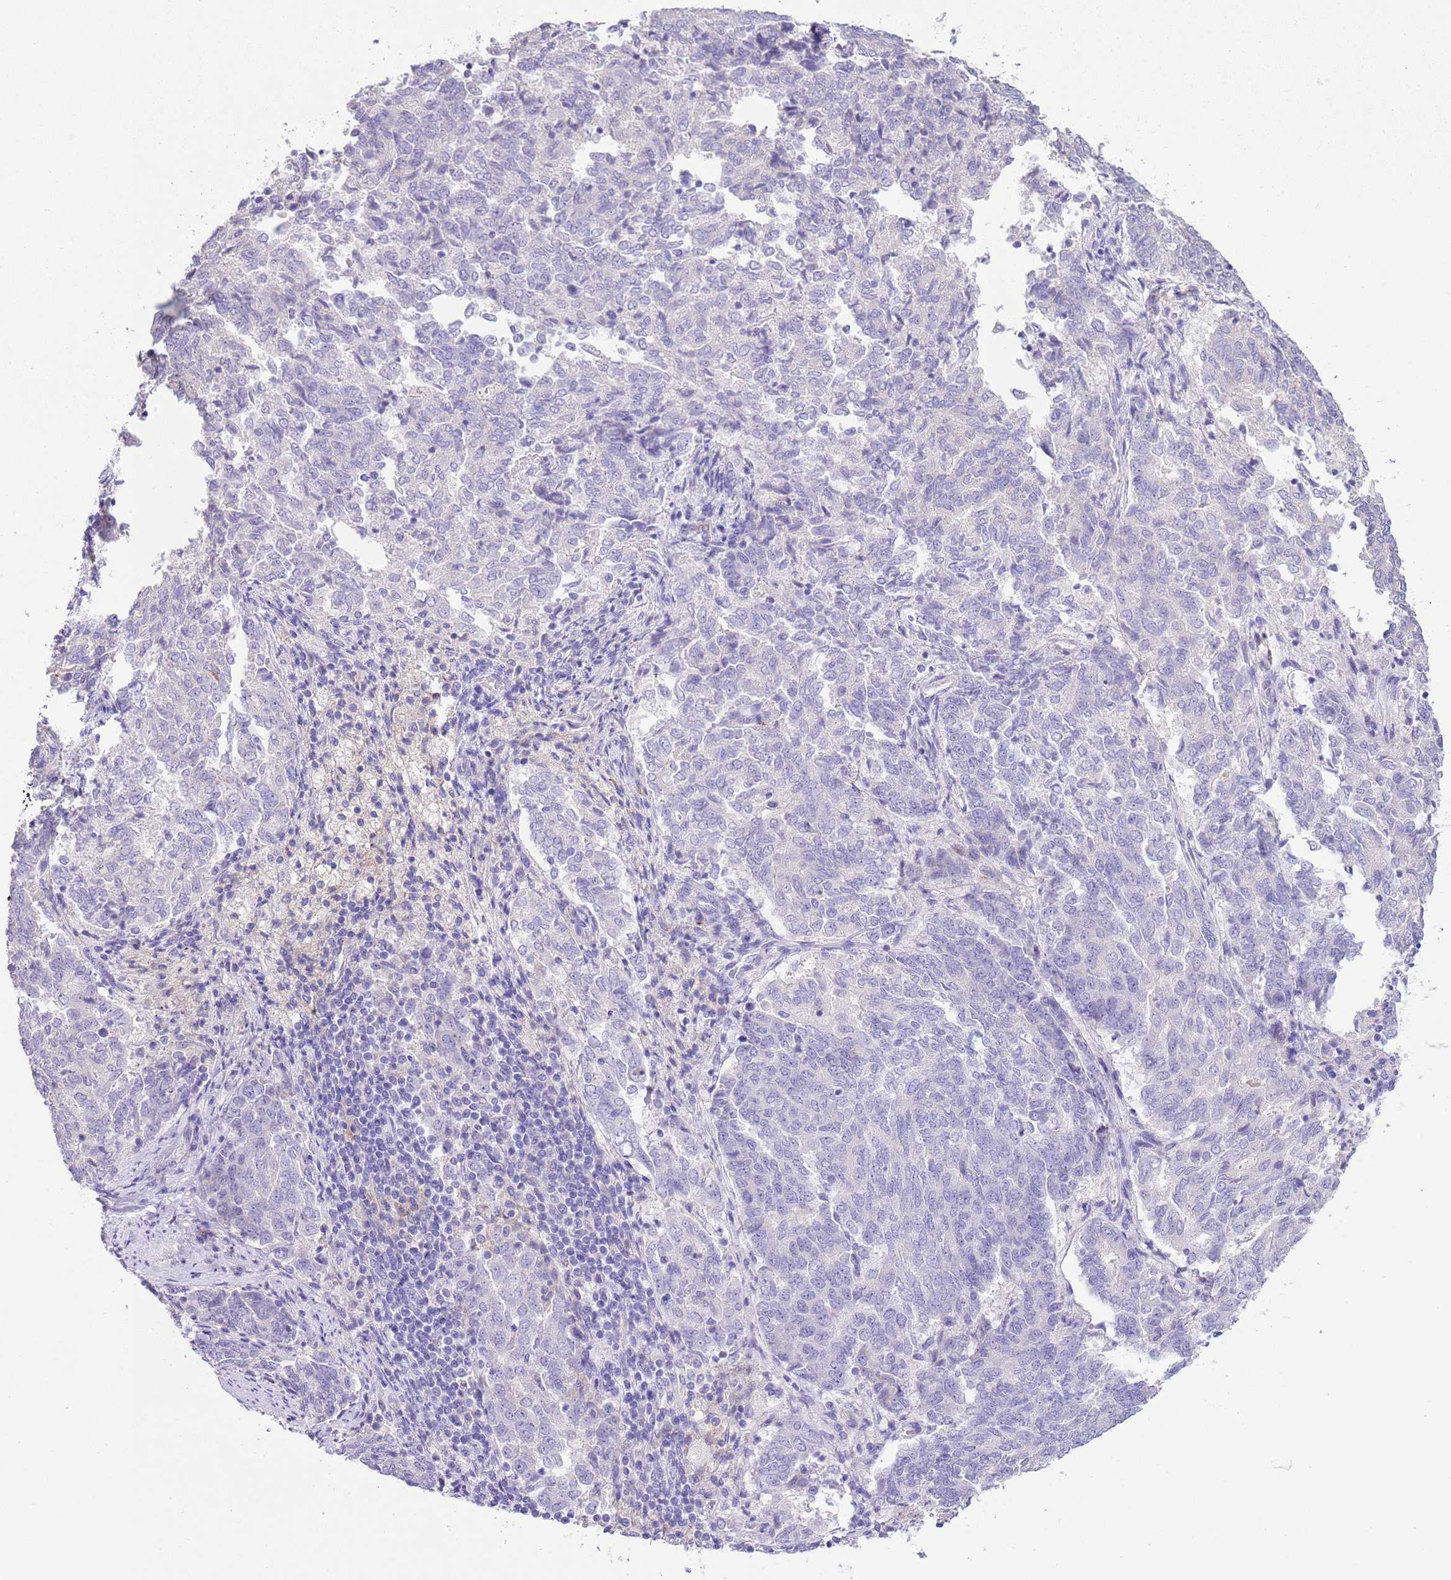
{"staining": {"intensity": "negative", "quantity": "none", "location": "none"}, "tissue": "endometrial cancer", "cell_type": "Tumor cells", "image_type": "cancer", "snomed": [{"axis": "morphology", "description": "Adenocarcinoma, NOS"}, {"axis": "topography", "description": "Endometrium"}], "caption": "Protein analysis of adenocarcinoma (endometrial) exhibits no significant expression in tumor cells. The staining is performed using DAB brown chromogen with nuclei counter-stained in using hematoxylin.", "gene": "CLEC2A", "patient": {"sex": "female", "age": 80}}